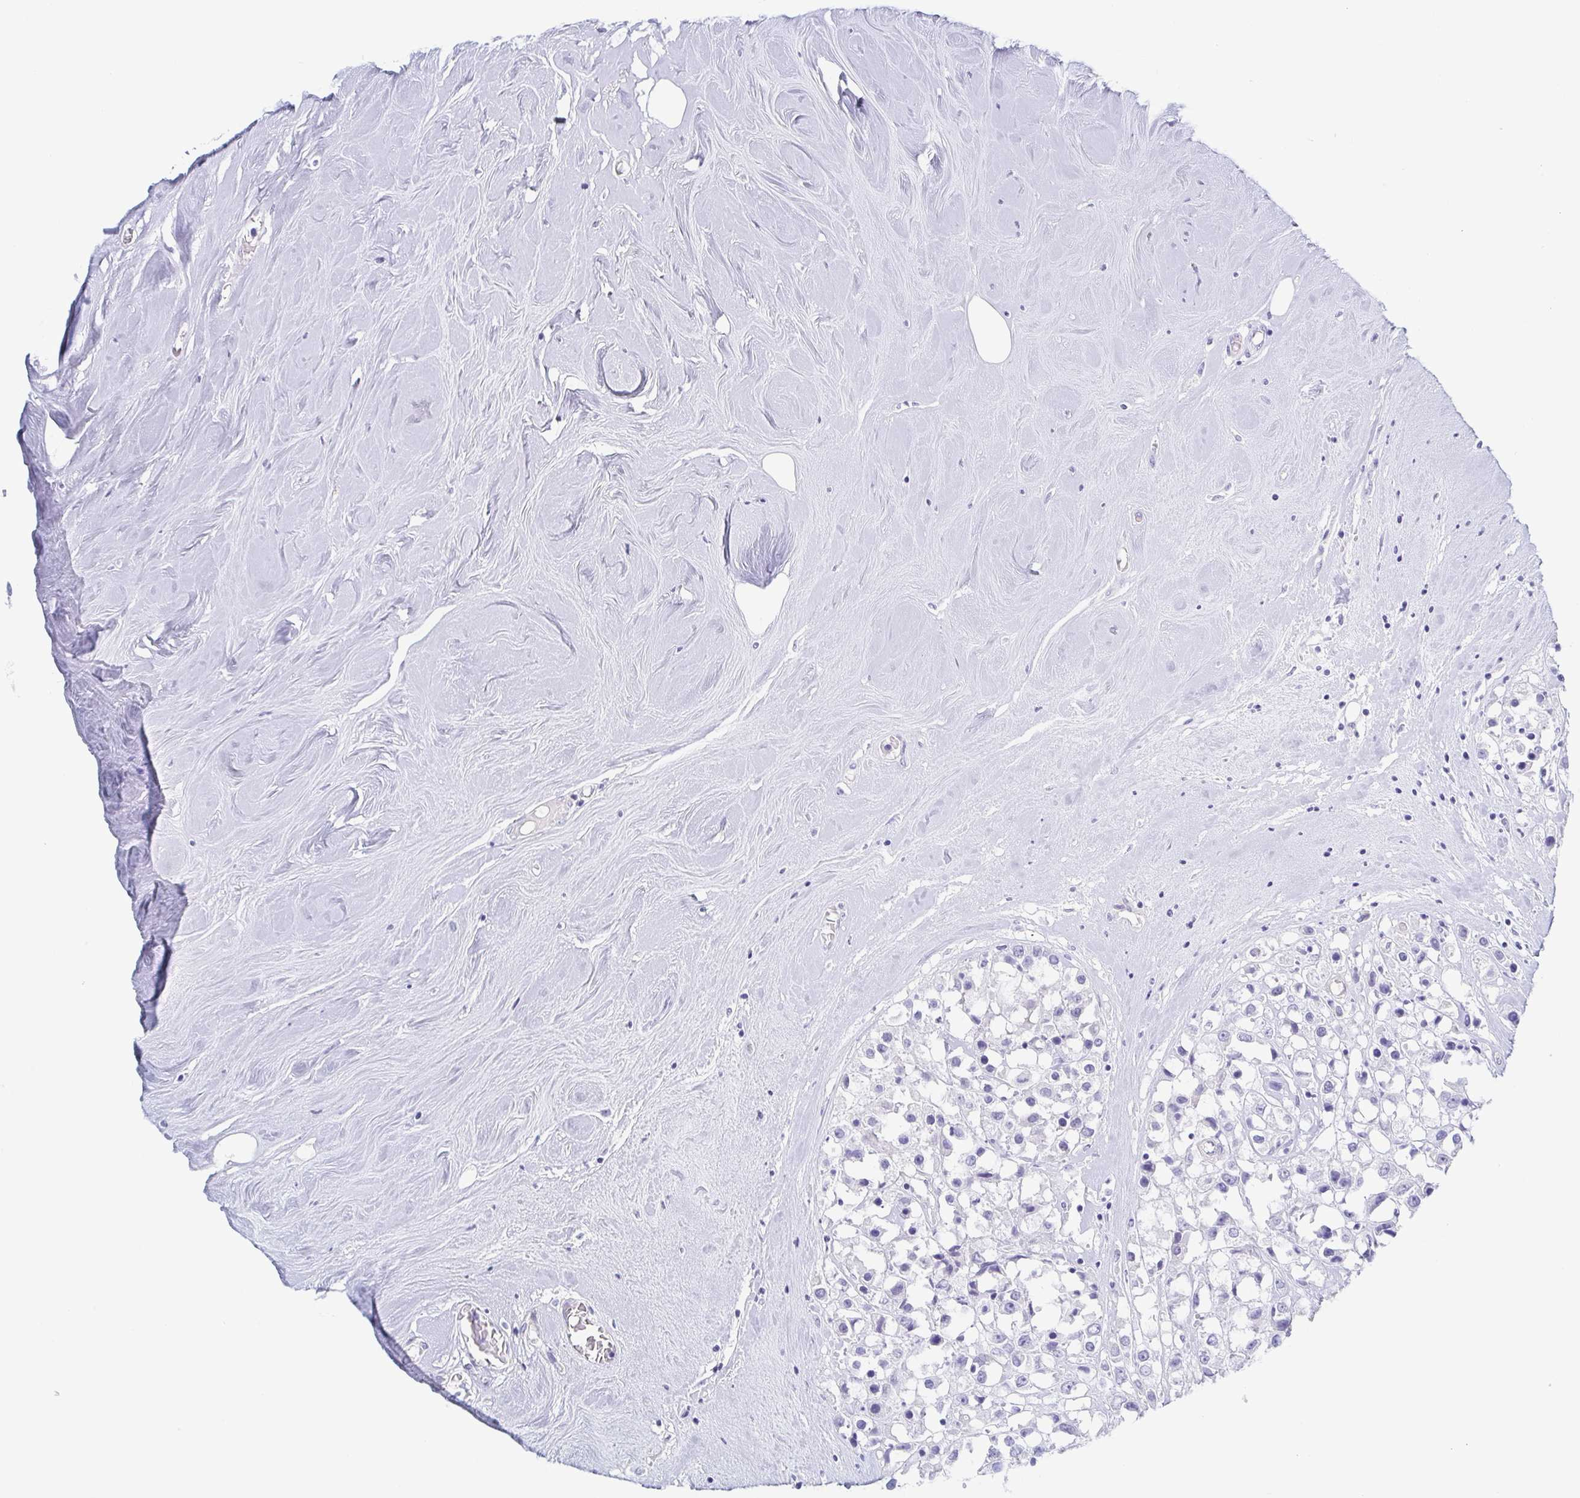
{"staining": {"intensity": "negative", "quantity": "none", "location": "none"}, "tissue": "breast cancer", "cell_type": "Tumor cells", "image_type": "cancer", "snomed": [{"axis": "morphology", "description": "Duct carcinoma"}, {"axis": "topography", "description": "Breast"}], "caption": "There is no significant staining in tumor cells of breast invasive ductal carcinoma.", "gene": "DYNC1I1", "patient": {"sex": "female", "age": 61}}